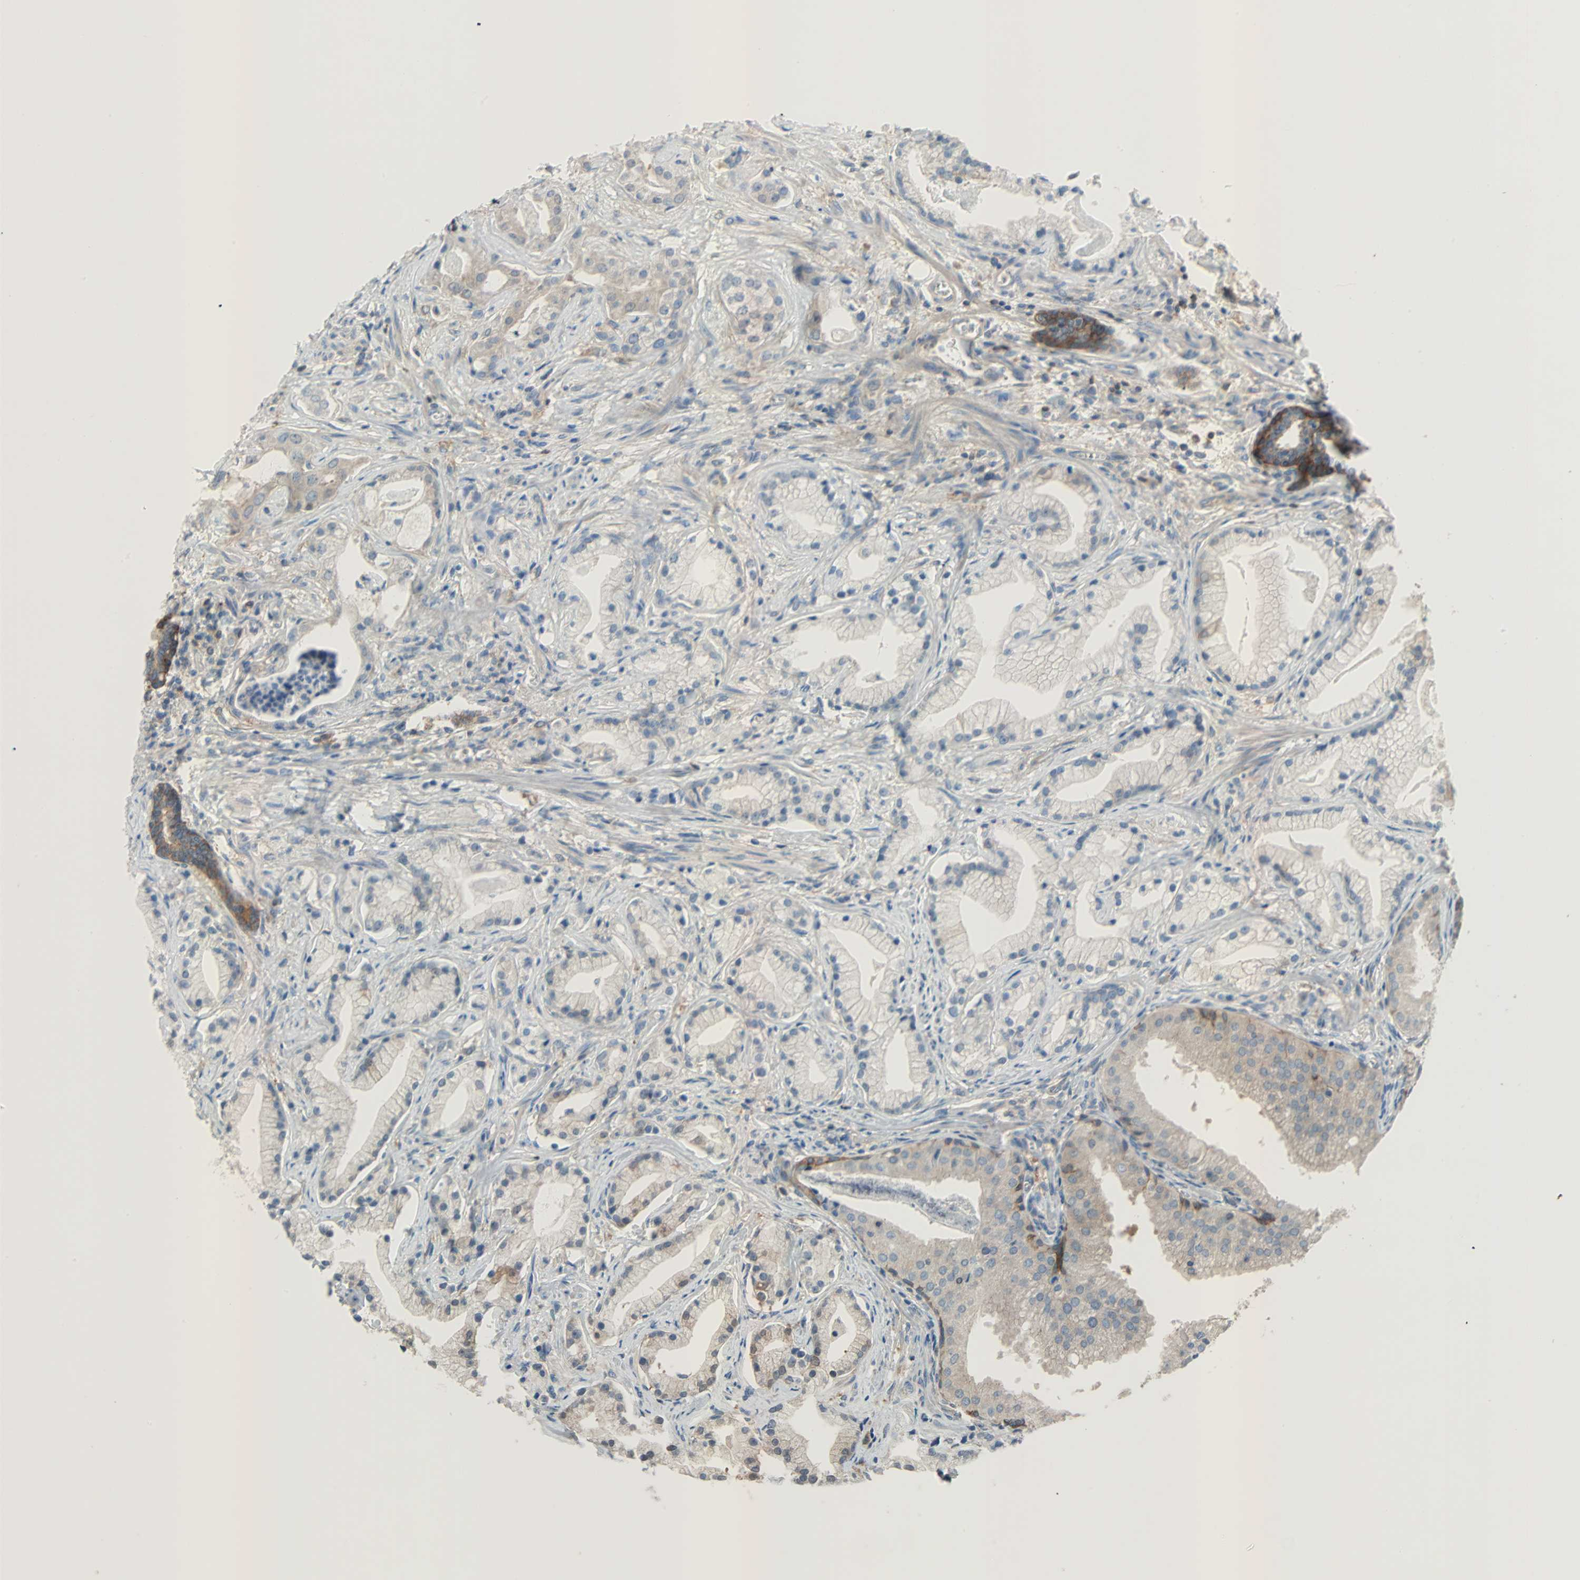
{"staining": {"intensity": "weak", "quantity": "25%-75%", "location": "cytoplasmic/membranous"}, "tissue": "prostate cancer", "cell_type": "Tumor cells", "image_type": "cancer", "snomed": [{"axis": "morphology", "description": "Adenocarcinoma, Low grade"}, {"axis": "topography", "description": "Prostate"}], "caption": "Prostate cancer tissue reveals weak cytoplasmic/membranous expression in about 25%-75% of tumor cells (DAB IHC, brown staining for protein, blue staining for nuclei).", "gene": "TNFRSF12A", "patient": {"sex": "male", "age": 59}}